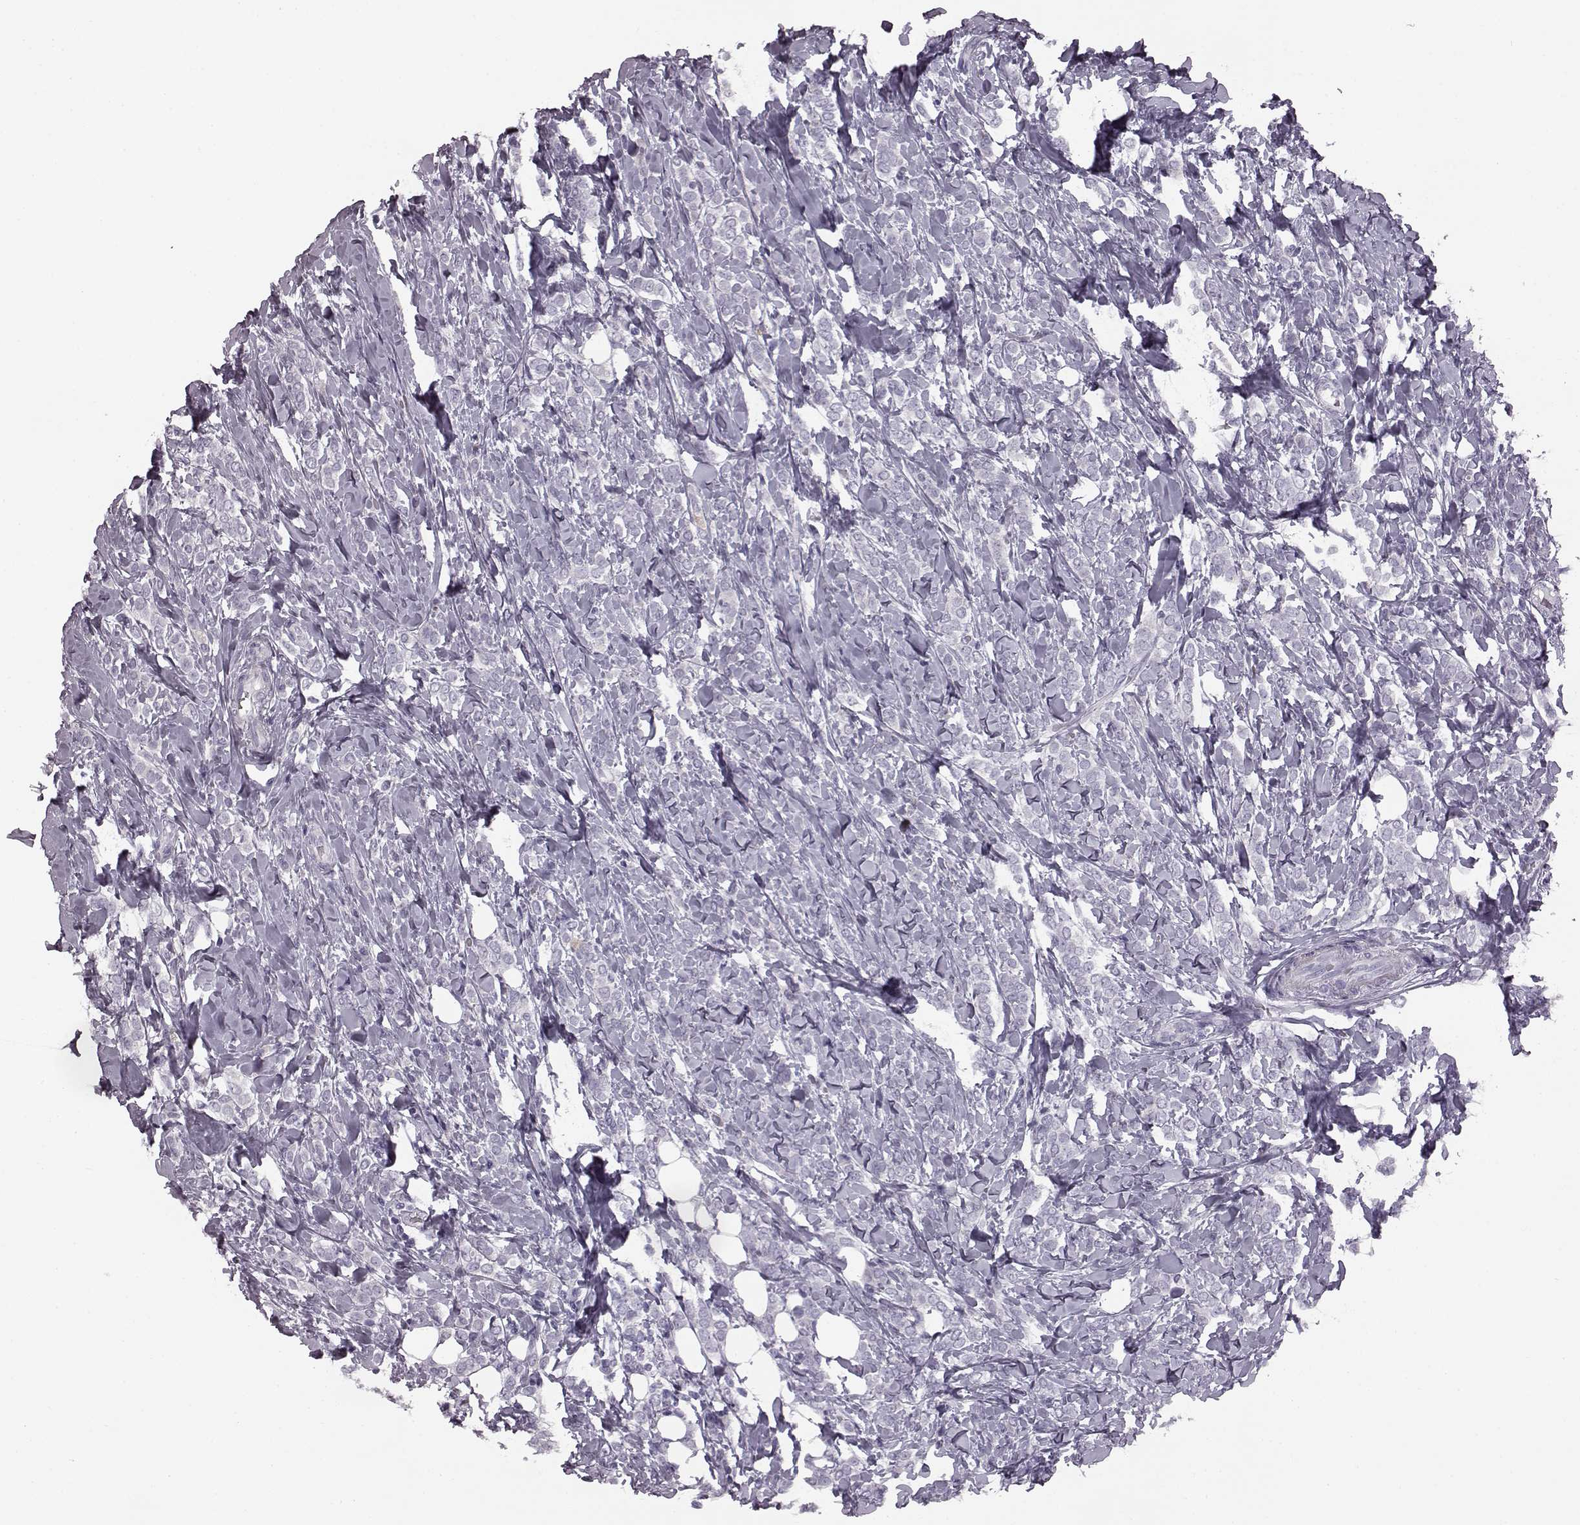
{"staining": {"intensity": "negative", "quantity": "none", "location": "none"}, "tissue": "breast cancer", "cell_type": "Tumor cells", "image_type": "cancer", "snomed": [{"axis": "morphology", "description": "Lobular carcinoma"}, {"axis": "topography", "description": "Breast"}], "caption": "A high-resolution image shows IHC staining of breast cancer, which exhibits no significant positivity in tumor cells.", "gene": "ODAD4", "patient": {"sex": "female", "age": 49}}